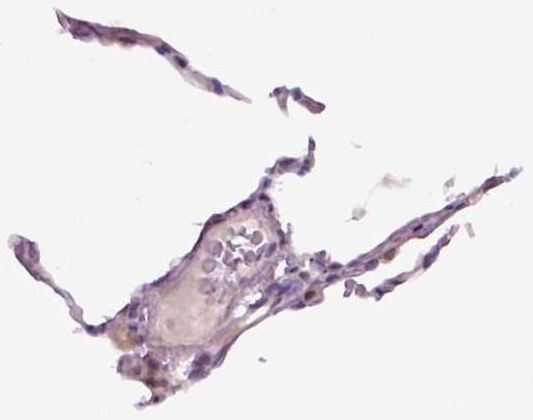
{"staining": {"intensity": "moderate", "quantity": ">75%", "location": "nuclear"}, "tissue": "lung", "cell_type": "Alveolar cells", "image_type": "normal", "snomed": [{"axis": "morphology", "description": "Normal tissue, NOS"}, {"axis": "topography", "description": "Lung"}], "caption": "Protein expression by immunohistochemistry shows moderate nuclear positivity in about >75% of alveolar cells in unremarkable lung.", "gene": "RAB43", "patient": {"sex": "female", "age": 57}}